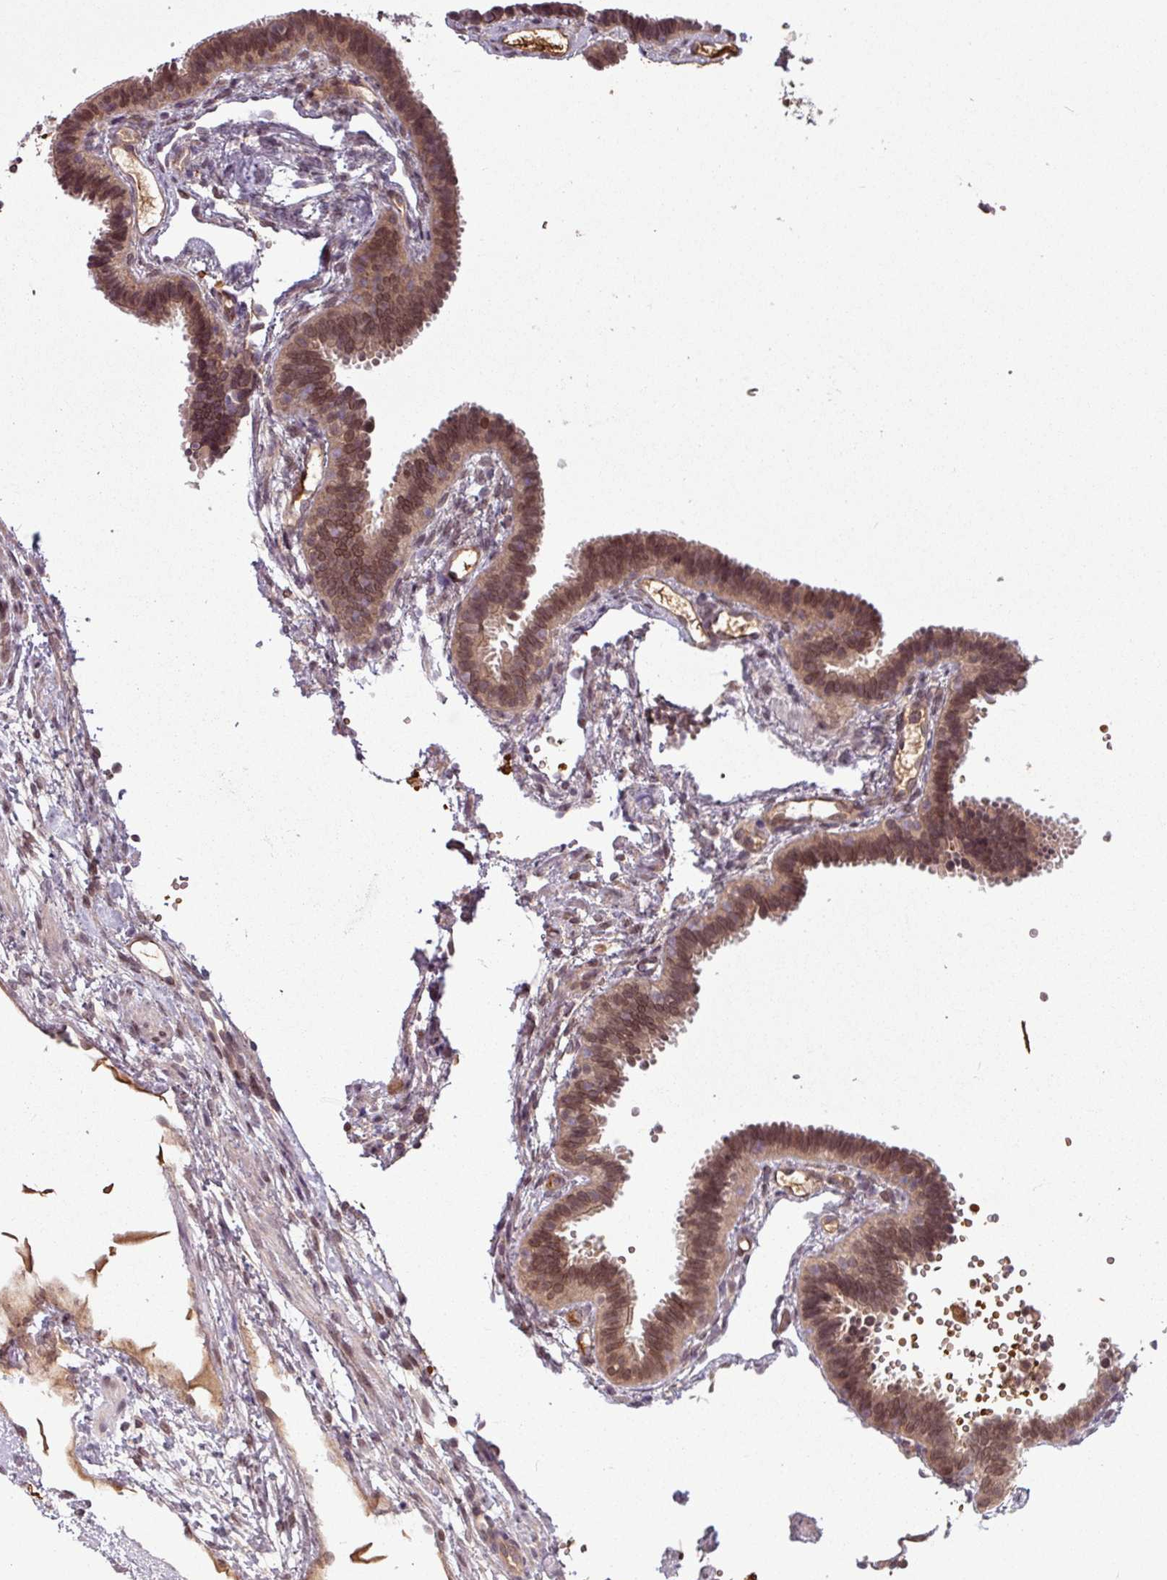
{"staining": {"intensity": "moderate", "quantity": ">75%", "location": "cytoplasmic/membranous,nuclear"}, "tissue": "fallopian tube", "cell_type": "Glandular cells", "image_type": "normal", "snomed": [{"axis": "morphology", "description": "Normal tissue, NOS"}, {"axis": "topography", "description": "Fallopian tube"}], "caption": "Benign fallopian tube reveals moderate cytoplasmic/membranous,nuclear expression in approximately >75% of glandular cells, visualized by immunohistochemistry. (IHC, brightfield microscopy, high magnification).", "gene": "RBM4B", "patient": {"sex": "female", "age": 37}}